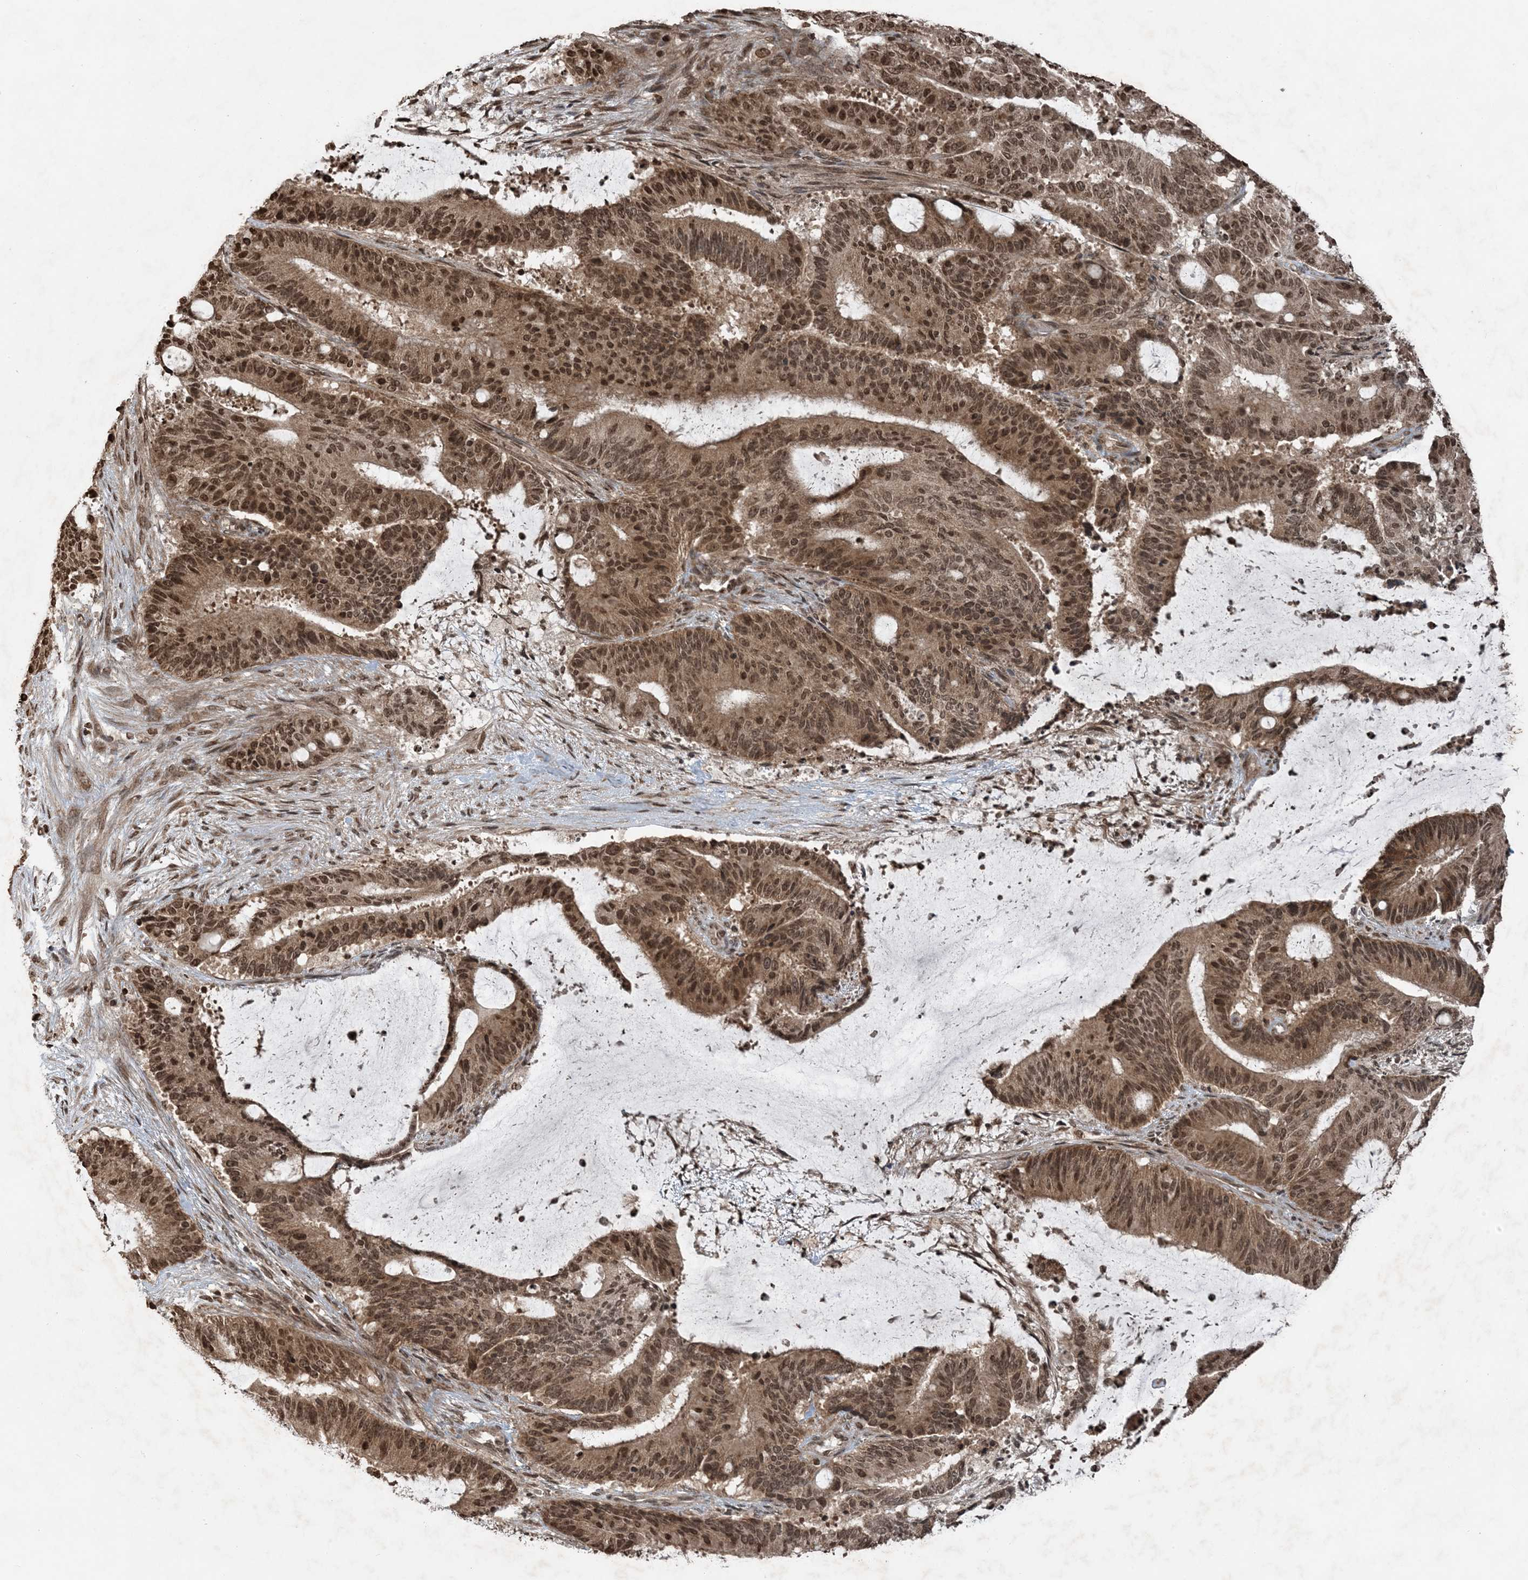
{"staining": {"intensity": "moderate", "quantity": ">75%", "location": "cytoplasmic/membranous,nuclear"}, "tissue": "liver cancer", "cell_type": "Tumor cells", "image_type": "cancer", "snomed": [{"axis": "morphology", "description": "Normal tissue, NOS"}, {"axis": "morphology", "description": "Cholangiocarcinoma"}, {"axis": "topography", "description": "Liver"}, {"axis": "topography", "description": "Peripheral nerve tissue"}], "caption": "Protein expression analysis of liver cancer shows moderate cytoplasmic/membranous and nuclear positivity in approximately >75% of tumor cells.", "gene": "ZFAND2B", "patient": {"sex": "female", "age": 73}}